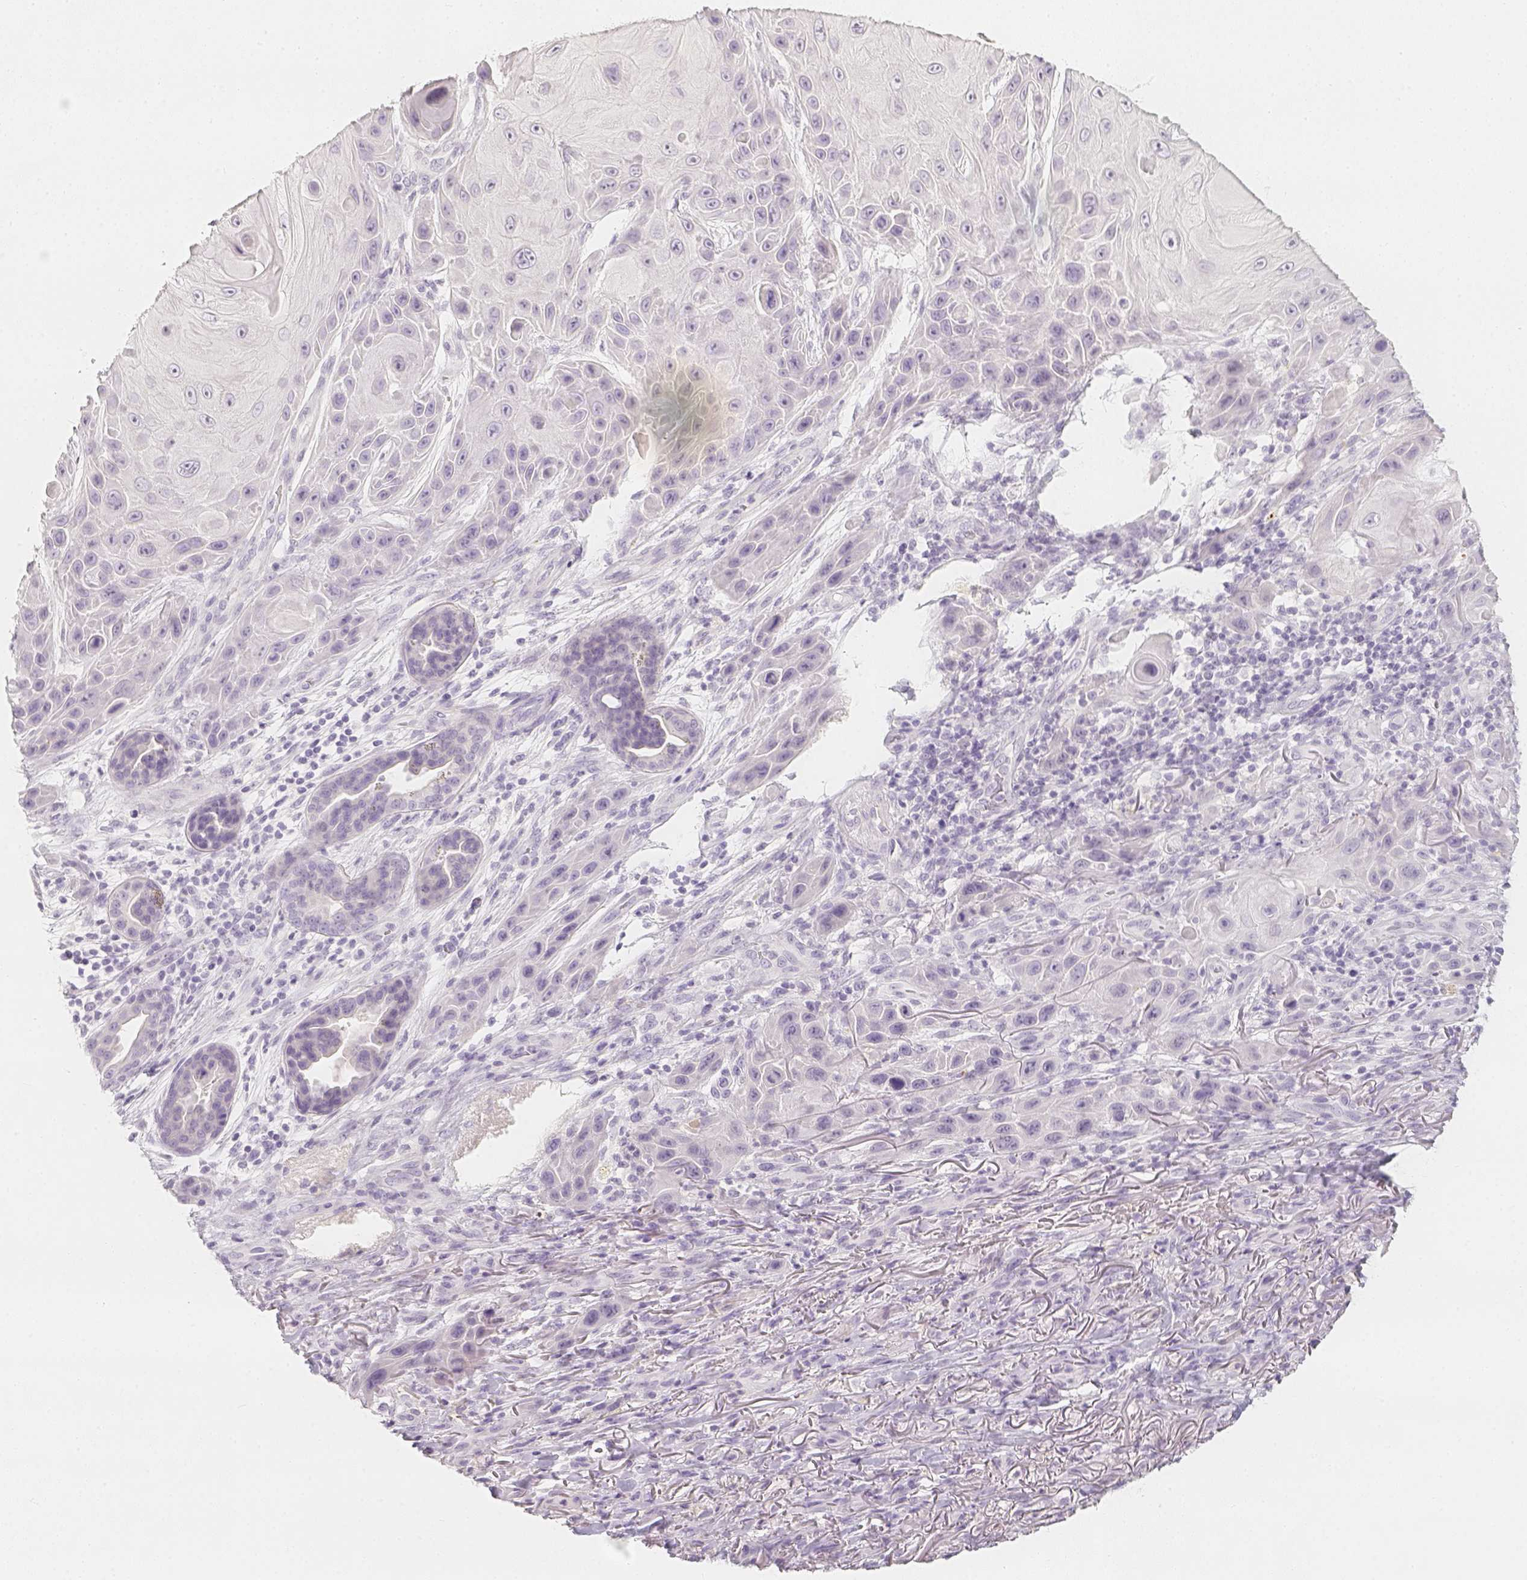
{"staining": {"intensity": "negative", "quantity": "none", "location": "none"}, "tissue": "skin cancer", "cell_type": "Tumor cells", "image_type": "cancer", "snomed": [{"axis": "morphology", "description": "Squamous cell carcinoma, NOS"}, {"axis": "topography", "description": "Skin"}], "caption": "An IHC micrograph of skin squamous cell carcinoma is shown. There is no staining in tumor cells of skin squamous cell carcinoma. (DAB (3,3'-diaminobenzidine) immunohistochemistry, high magnification).", "gene": "SLC18A1", "patient": {"sex": "female", "age": 94}}